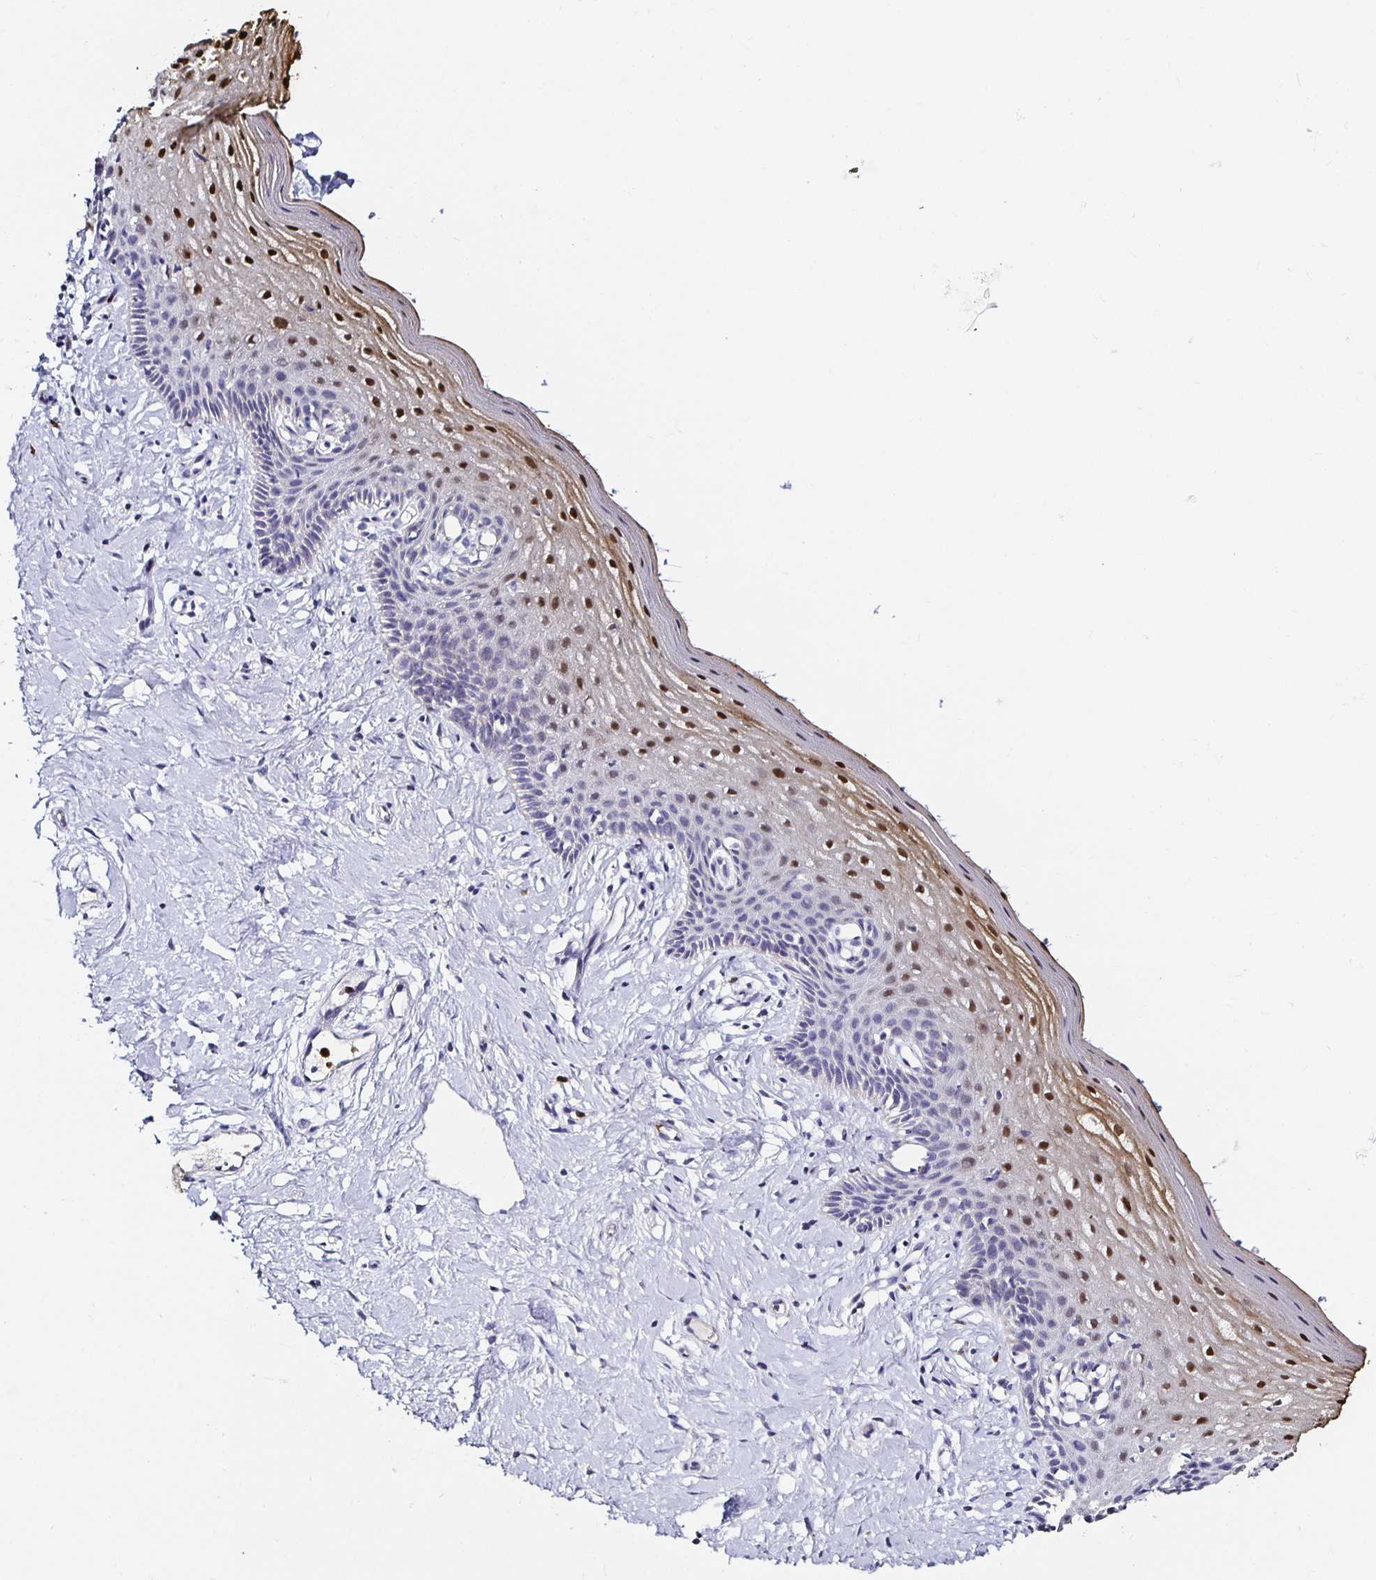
{"staining": {"intensity": "moderate", "quantity": "<25%", "location": "cytoplasmic/membranous,nuclear"}, "tissue": "vagina", "cell_type": "Squamous epithelial cells", "image_type": "normal", "snomed": [{"axis": "morphology", "description": "Normal tissue, NOS"}, {"axis": "topography", "description": "Vagina"}], "caption": "Squamous epithelial cells demonstrate low levels of moderate cytoplasmic/membranous,nuclear expression in about <25% of cells in benign vagina.", "gene": "TLR4", "patient": {"sex": "female", "age": 42}}